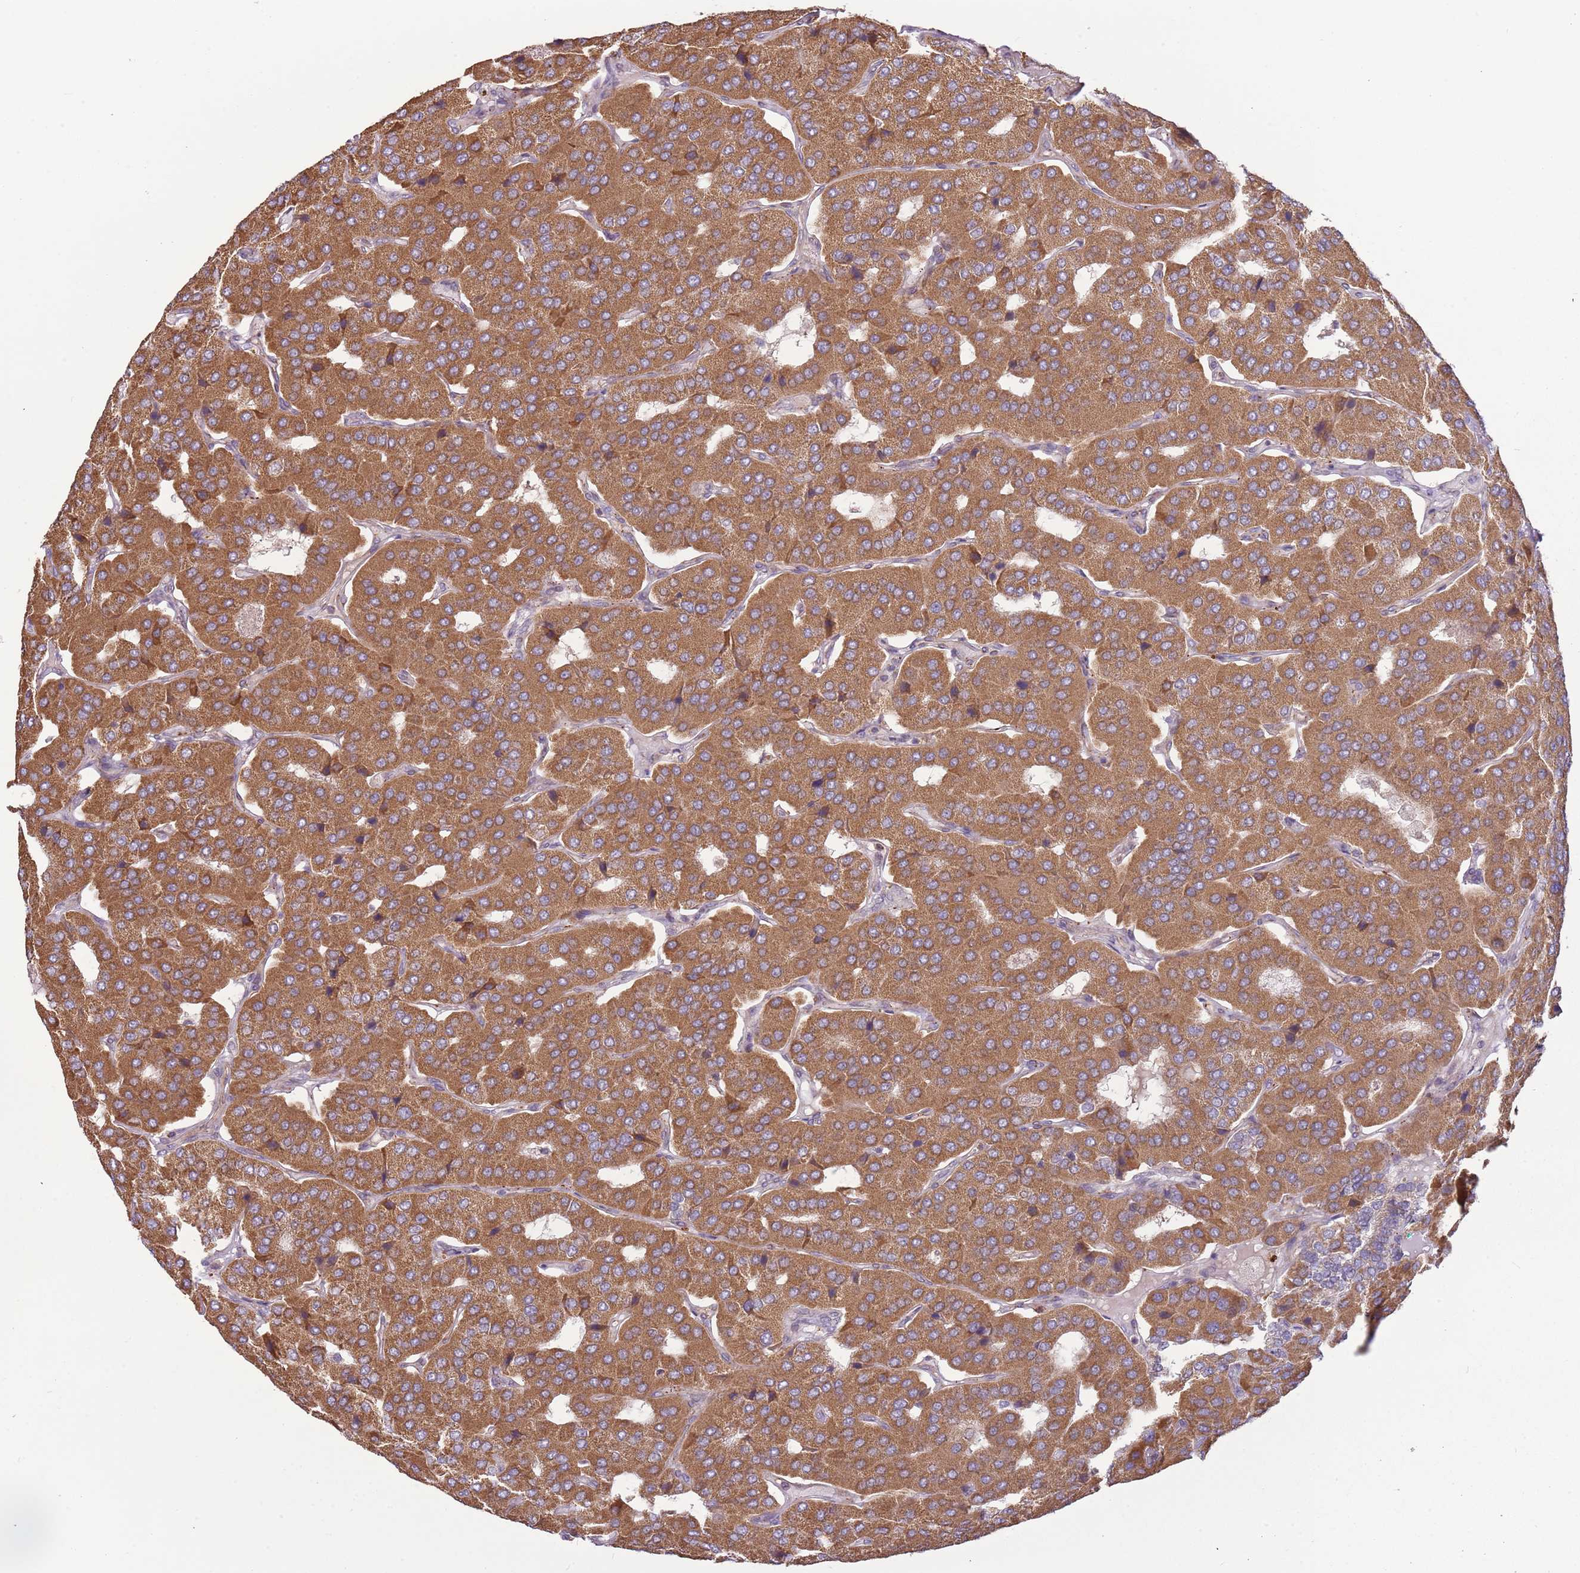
{"staining": {"intensity": "moderate", "quantity": ">75%", "location": "cytoplasmic/membranous"}, "tissue": "parathyroid gland", "cell_type": "Glandular cells", "image_type": "normal", "snomed": [{"axis": "morphology", "description": "Normal tissue, NOS"}, {"axis": "morphology", "description": "Adenoma, NOS"}, {"axis": "topography", "description": "Parathyroid gland"}], "caption": "This histopathology image demonstrates immunohistochemistry staining of unremarkable human parathyroid gland, with medium moderate cytoplasmic/membranous staining in approximately >75% of glandular cells.", "gene": "DTD2", "patient": {"sex": "female", "age": 86}}